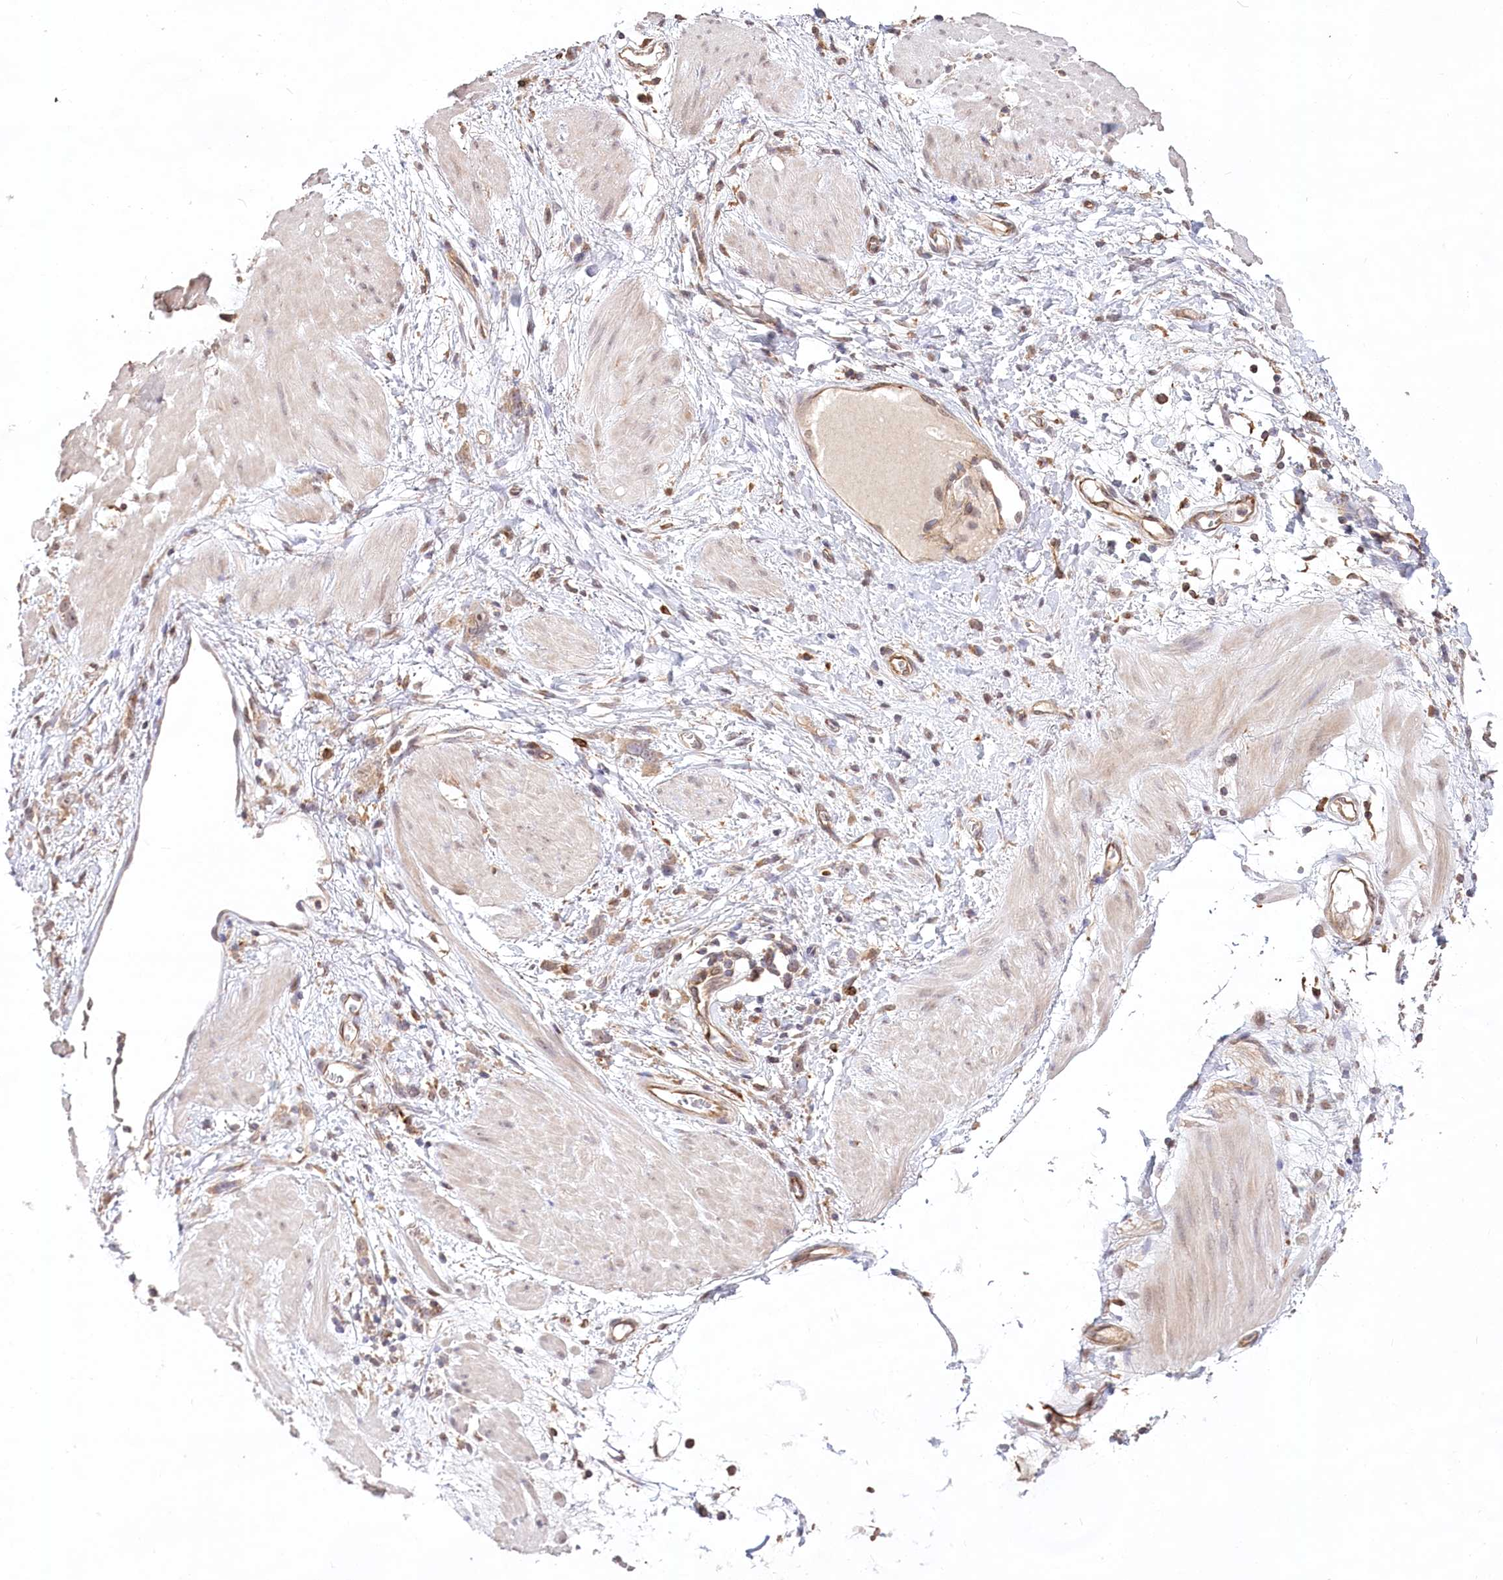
{"staining": {"intensity": "weak", "quantity": ">75%", "location": "cytoplasmic/membranous"}, "tissue": "stomach cancer", "cell_type": "Tumor cells", "image_type": "cancer", "snomed": [{"axis": "morphology", "description": "Adenocarcinoma, NOS"}, {"axis": "topography", "description": "Stomach"}], "caption": "Protein expression analysis of human stomach cancer (adenocarcinoma) reveals weak cytoplasmic/membranous staining in about >75% of tumor cells. The staining was performed using DAB, with brown indicating positive protein expression. Nuclei are stained blue with hematoxylin.", "gene": "DMXL1", "patient": {"sex": "female", "age": 76}}